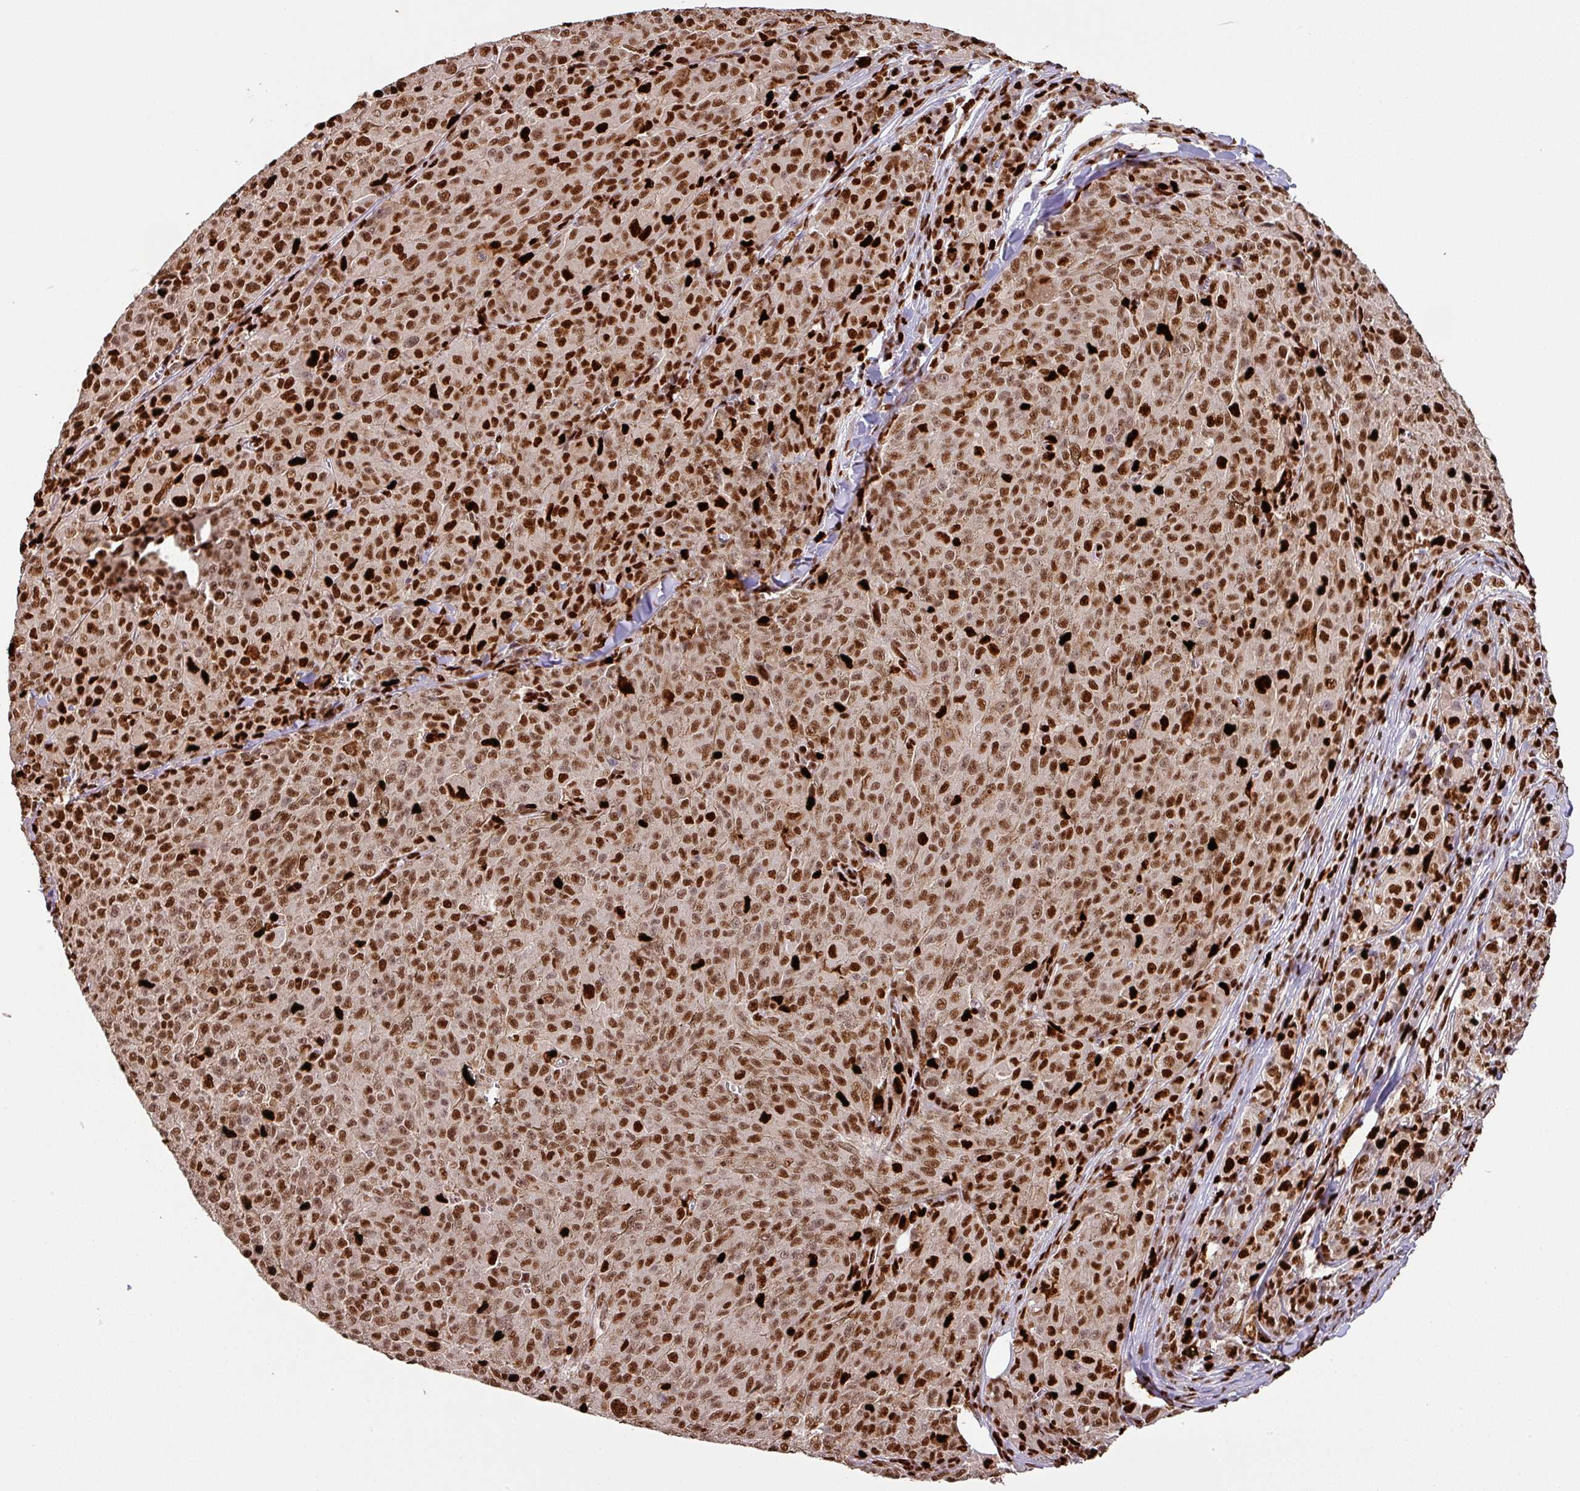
{"staining": {"intensity": "moderate", "quantity": ">75%", "location": "nuclear"}, "tissue": "melanoma", "cell_type": "Tumor cells", "image_type": "cancer", "snomed": [{"axis": "morphology", "description": "Malignant melanoma, NOS"}, {"axis": "topography", "description": "Skin"}], "caption": "Melanoma was stained to show a protein in brown. There is medium levels of moderate nuclear expression in about >75% of tumor cells.", "gene": "SAMHD1", "patient": {"sex": "female", "age": 52}}